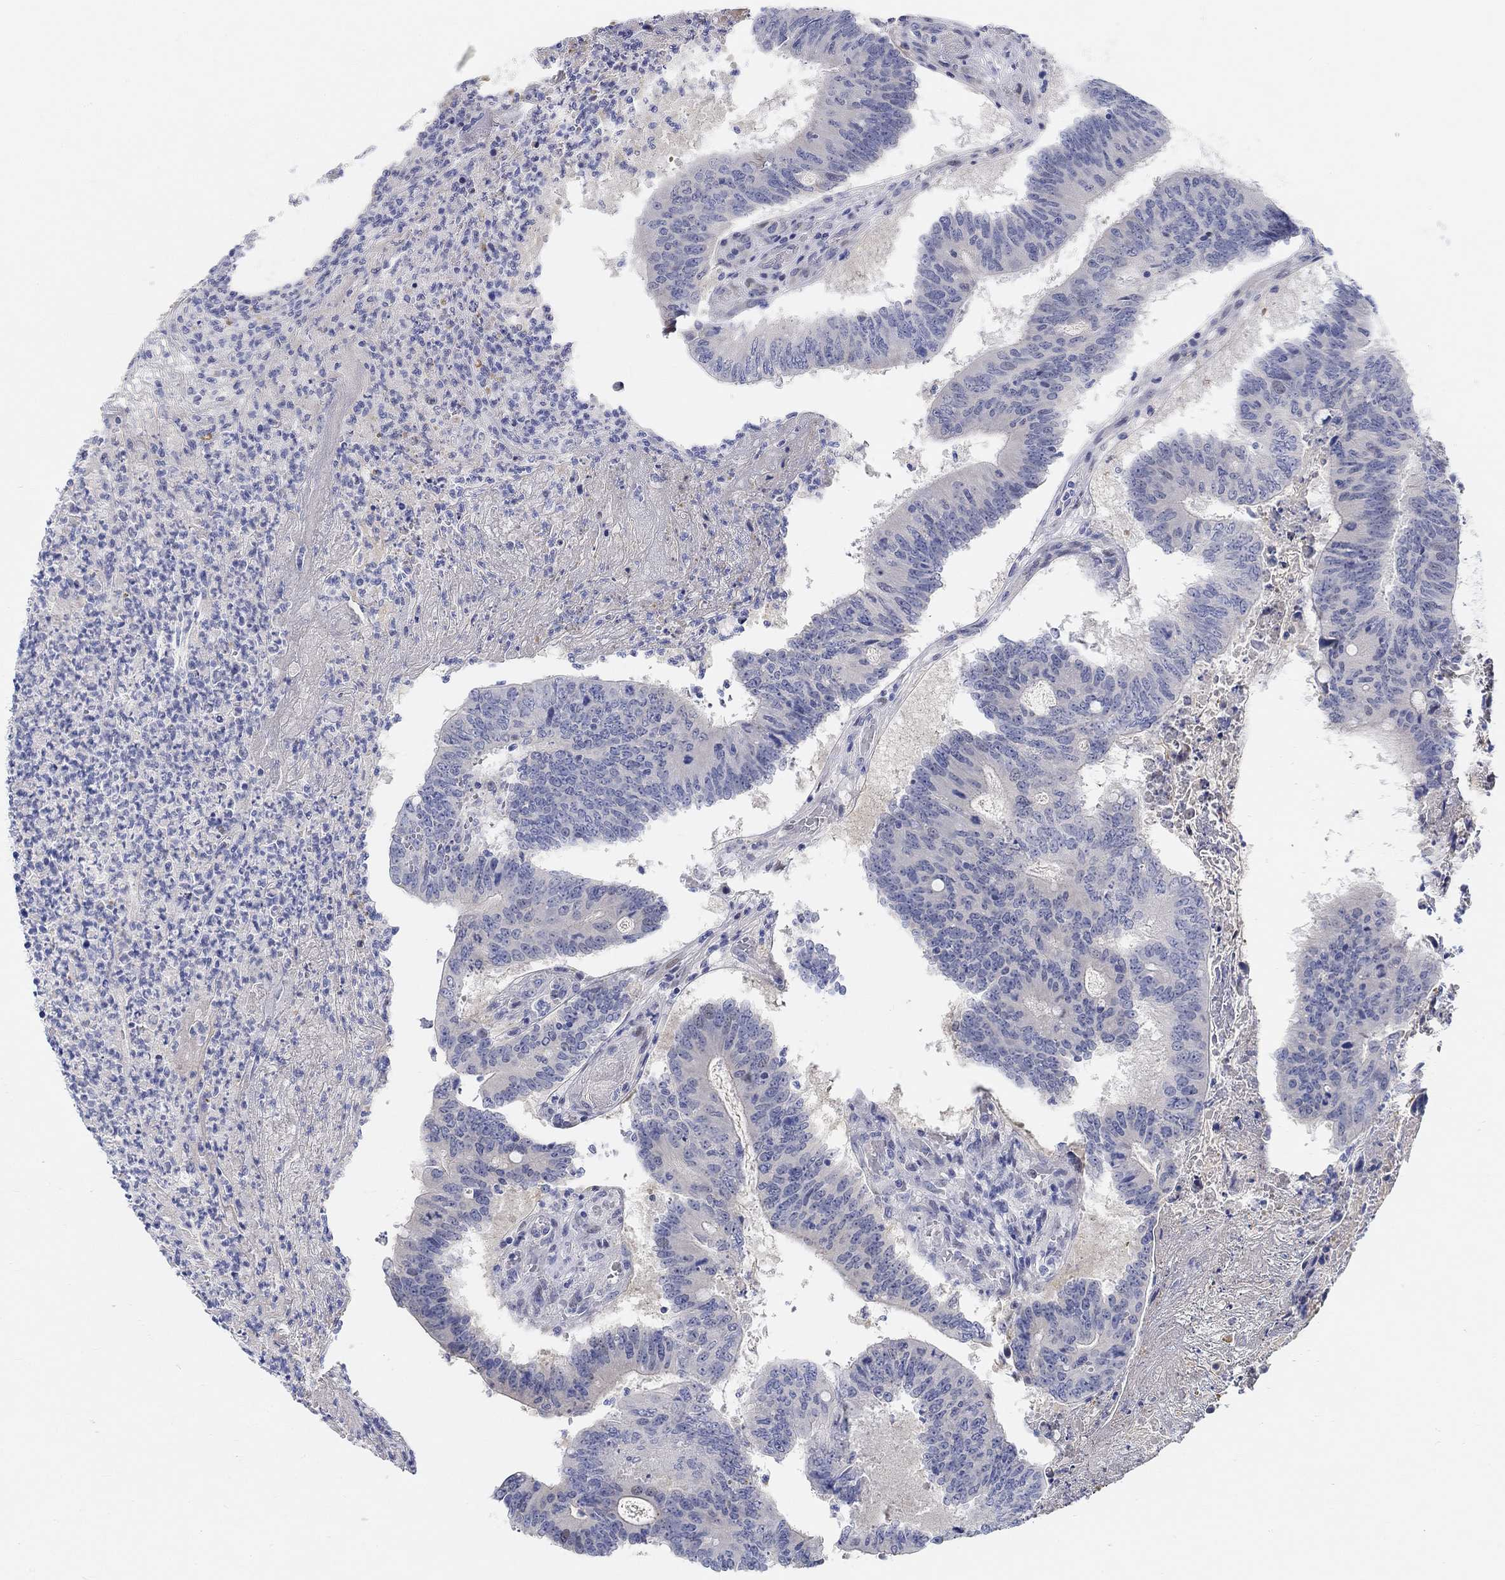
{"staining": {"intensity": "negative", "quantity": "none", "location": "none"}, "tissue": "colorectal cancer", "cell_type": "Tumor cells", "image_type": "cancer", "snomed": [{"axis": "morphology", "description": "Adenocarcinoma, NOS"}, {"axis": "topography", "description": "Colon"}], "caption": "Micrograph shows no significant protein positivity in tumor cells of colorectal adenocarcinoma.", "gene": "SNTG2", "patient": {"sex": "female", "age": 70}}